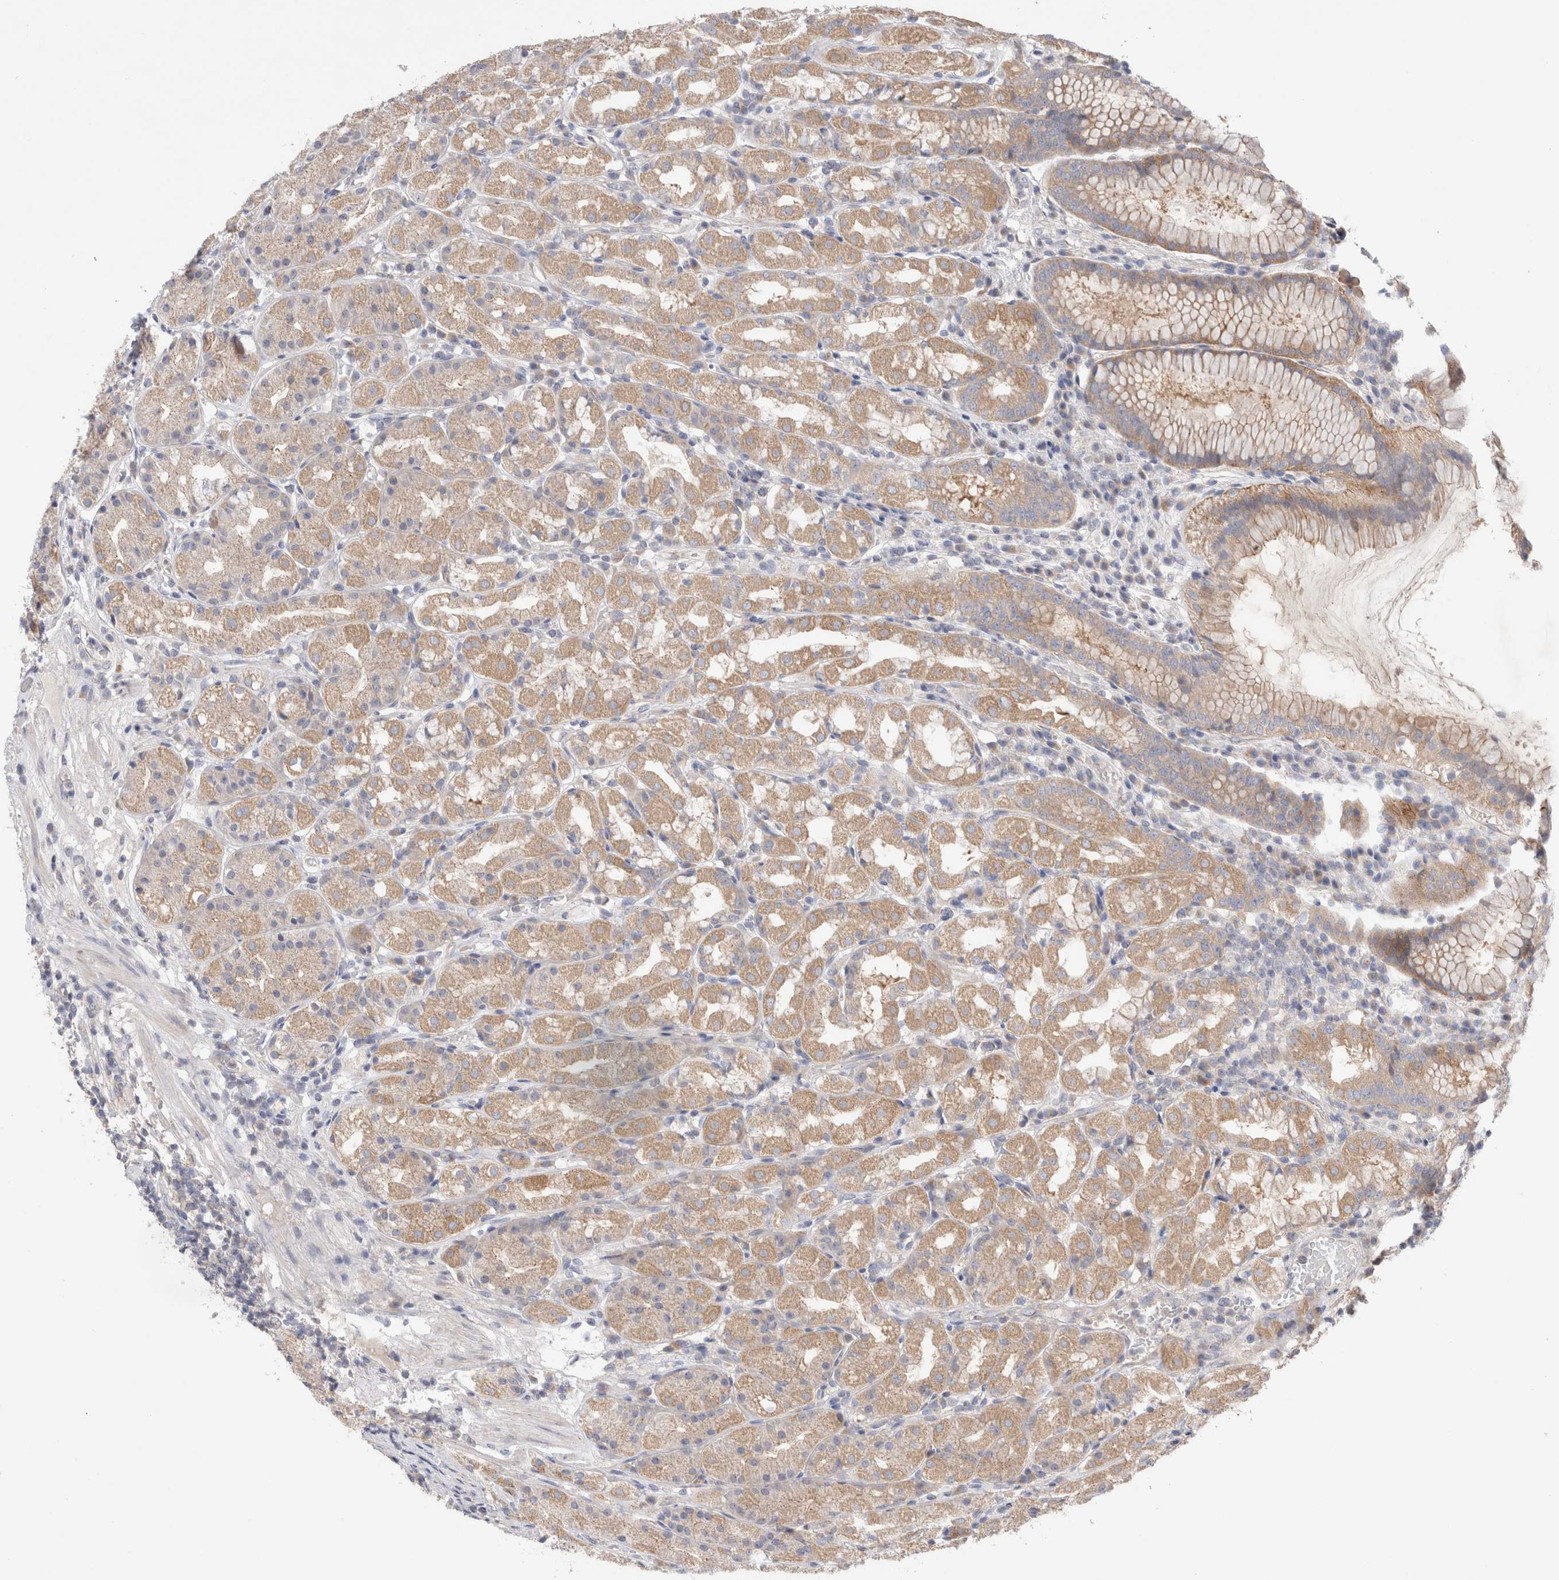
{"staining": {"intensity": "moderate", "quantity": "25%-75%", "location": "cytoplasmic/membranous"}, "tissue": "stomach", "cell_type": "Glandular cells", "image_type": "normal", "snomed": [{"axis": "morphology", "description": "Normal tissue, NOS"}, {"axis": "topography", "description": "Stomach, lower"}], "caption": "DAB immunohistochemical staining of unremarkable stomach shows moderate cytoplasmic/membranous protein positivity in approximately 25%-75% of glandular cells. (DAB IHC, brown staining for protein, blue staining for nuclei).", "gene": "IFT74", "patient": {"sex": "female", "age": 56}}